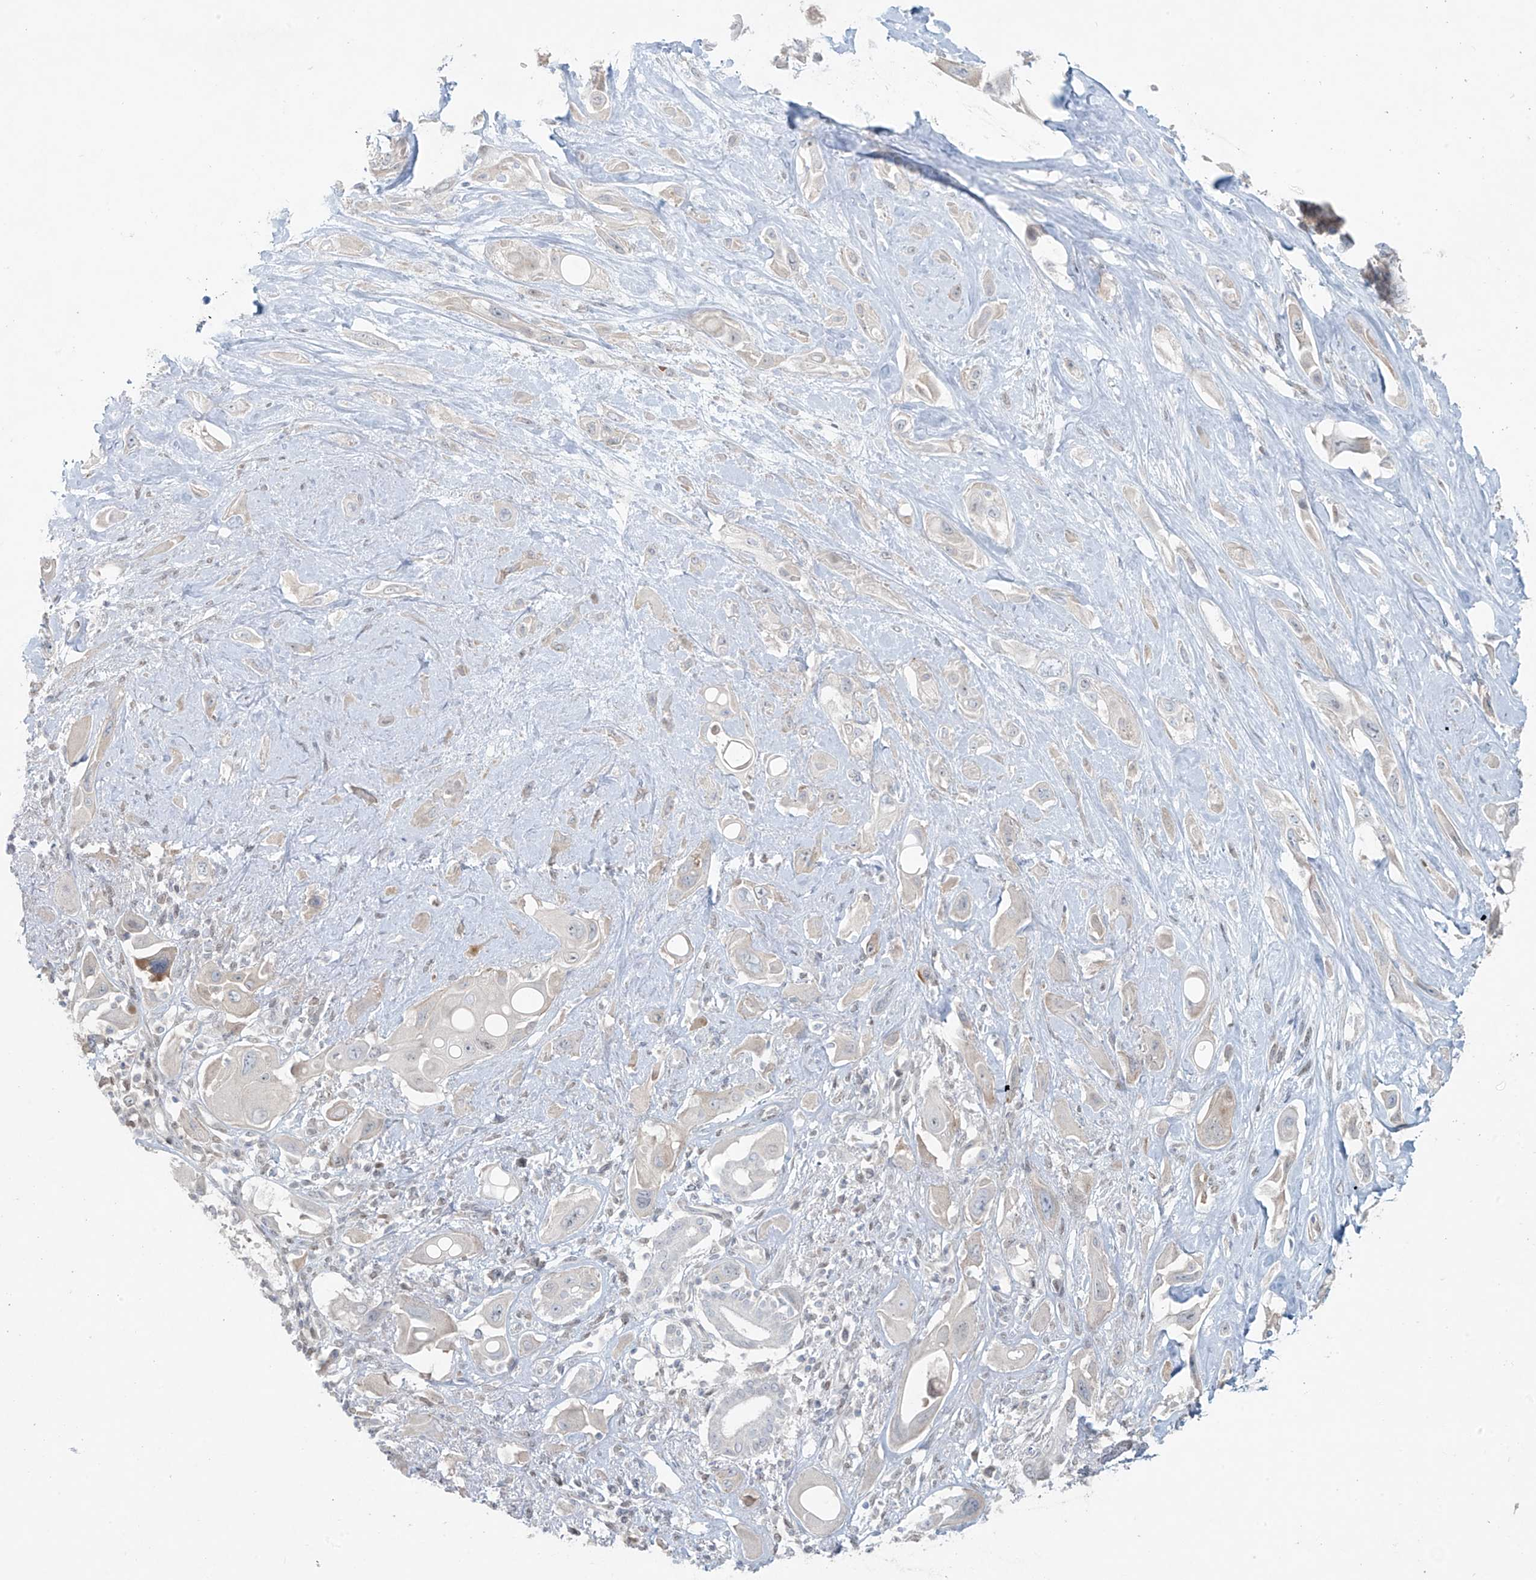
{"staining": {"intensity": "negative", "quantity": "none", "location": "none"}, "tissue": "pancreatic cancer", "cell_type": "Tumor cells", "image_type": "cancer", "snomed": [{"axis": "morphology", "description": "Adenocarcinoma, NOS"}, {"axis": "topography", "description": "Pancreas"}], "caption": "Pancreatic cancer (adenocarcinoma) stained for a protein using immunohistochemistry (IHC) demonstrates no expression tumor cells.", "gene": "PPAT", "patient": {"sex": "male", "age": 68}}